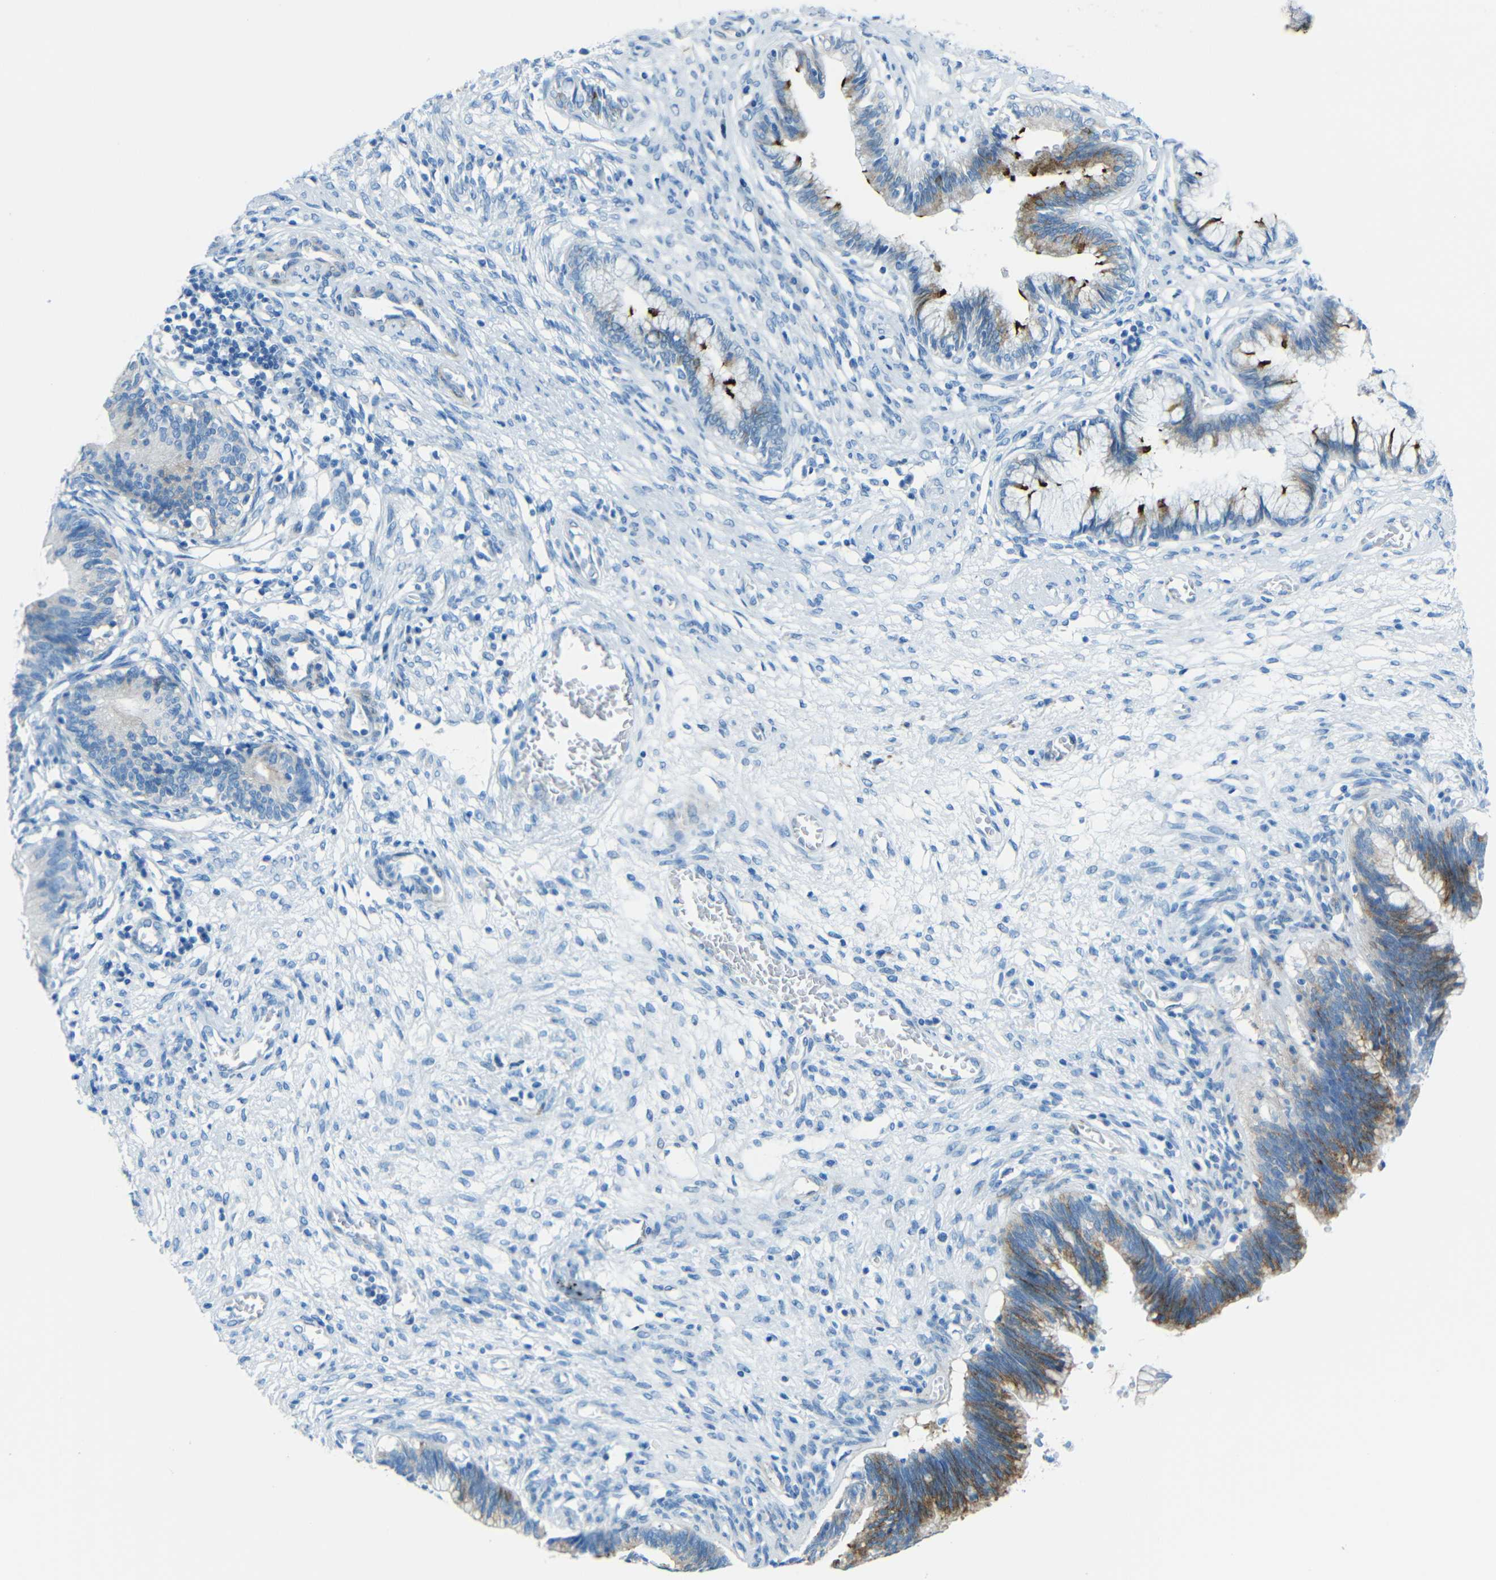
{"staining": {"intensity": "moderate", "quantity": "25%-75%", "location": "cytoplasmic/membranous"}, "tissue": "cervical cancer", "cell_type": "Tumor cells", "image_type": "cancer", "snomed": [{"axis": "morphology", "description": "Adenocarcinoma, NOS"}, {"axis": "topography", "description": "Cervix"}], "caption": "About 25%-75% of tumor cells in cervical cancer (adenocarcinoma) show moderate cytoplasmic/membranous protein staining as visualized by brown immunohistochemical staining.", "gene": "TUBB4B", "patient": {"sex": "female", "age": 44}}